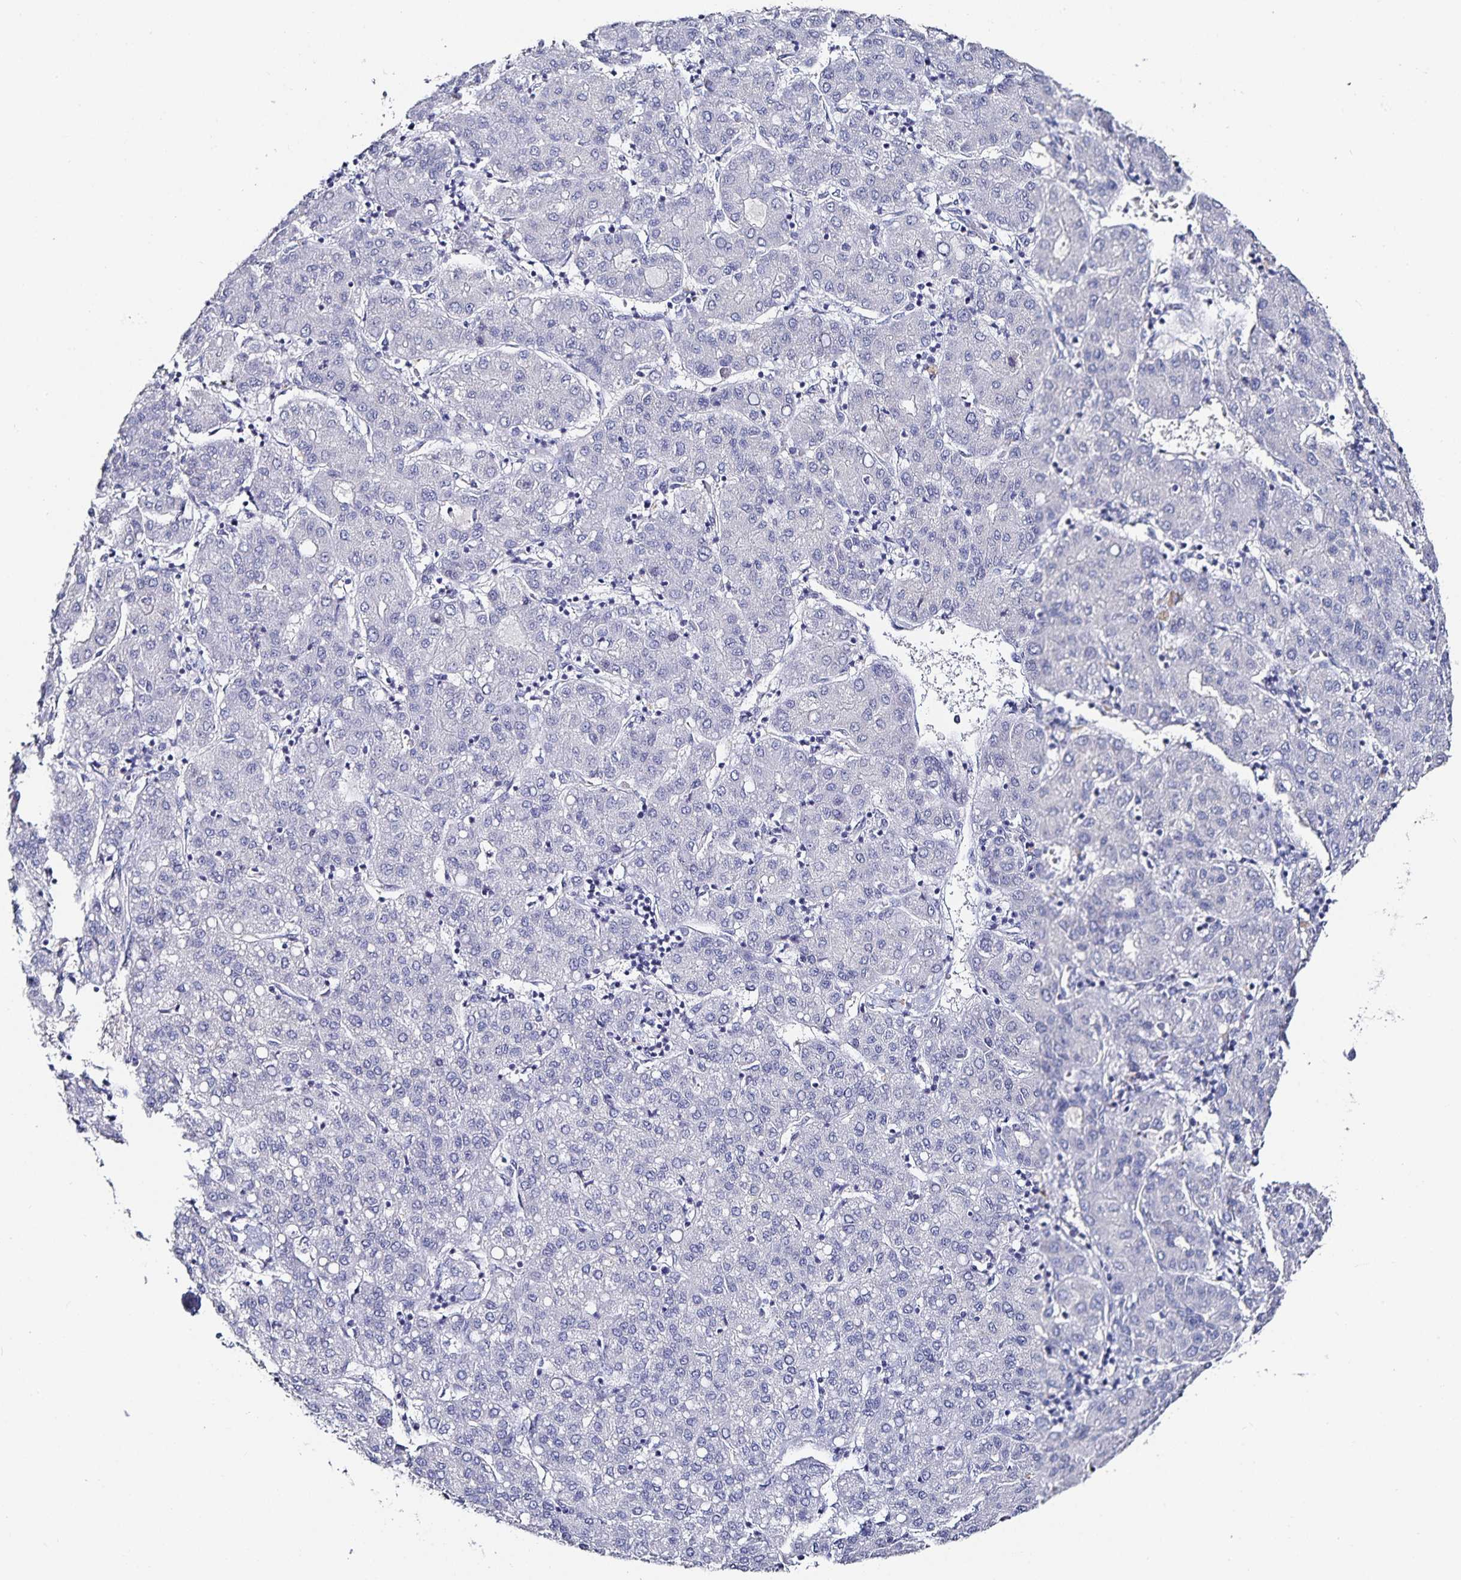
{"staining": {"intensity": "negative", "quantity": "none", "location": "none"}, "tissue": "liver cancer", "cell_type": "Tumor cells", "image_type": "cancer", "snomed": [{"axis": "morphology", "description": "Carcinoma, Hepatocellular, NOS"}, {"axis": "topography", "description": "Liver"}], "caption": "IHC image of neoplastic tissue: human hepatocellular carcinoma (liver) stained with DAB exhibits no significant protein staining in tumor cells. Brightfield microscopy of IHC stained with DAB (3,3'-diaminobenzidine) (brown) and hematoxylin (blue), captured at high magnification.", "gene": "TTR", "patient": {"sex": "male", "age": 65}}